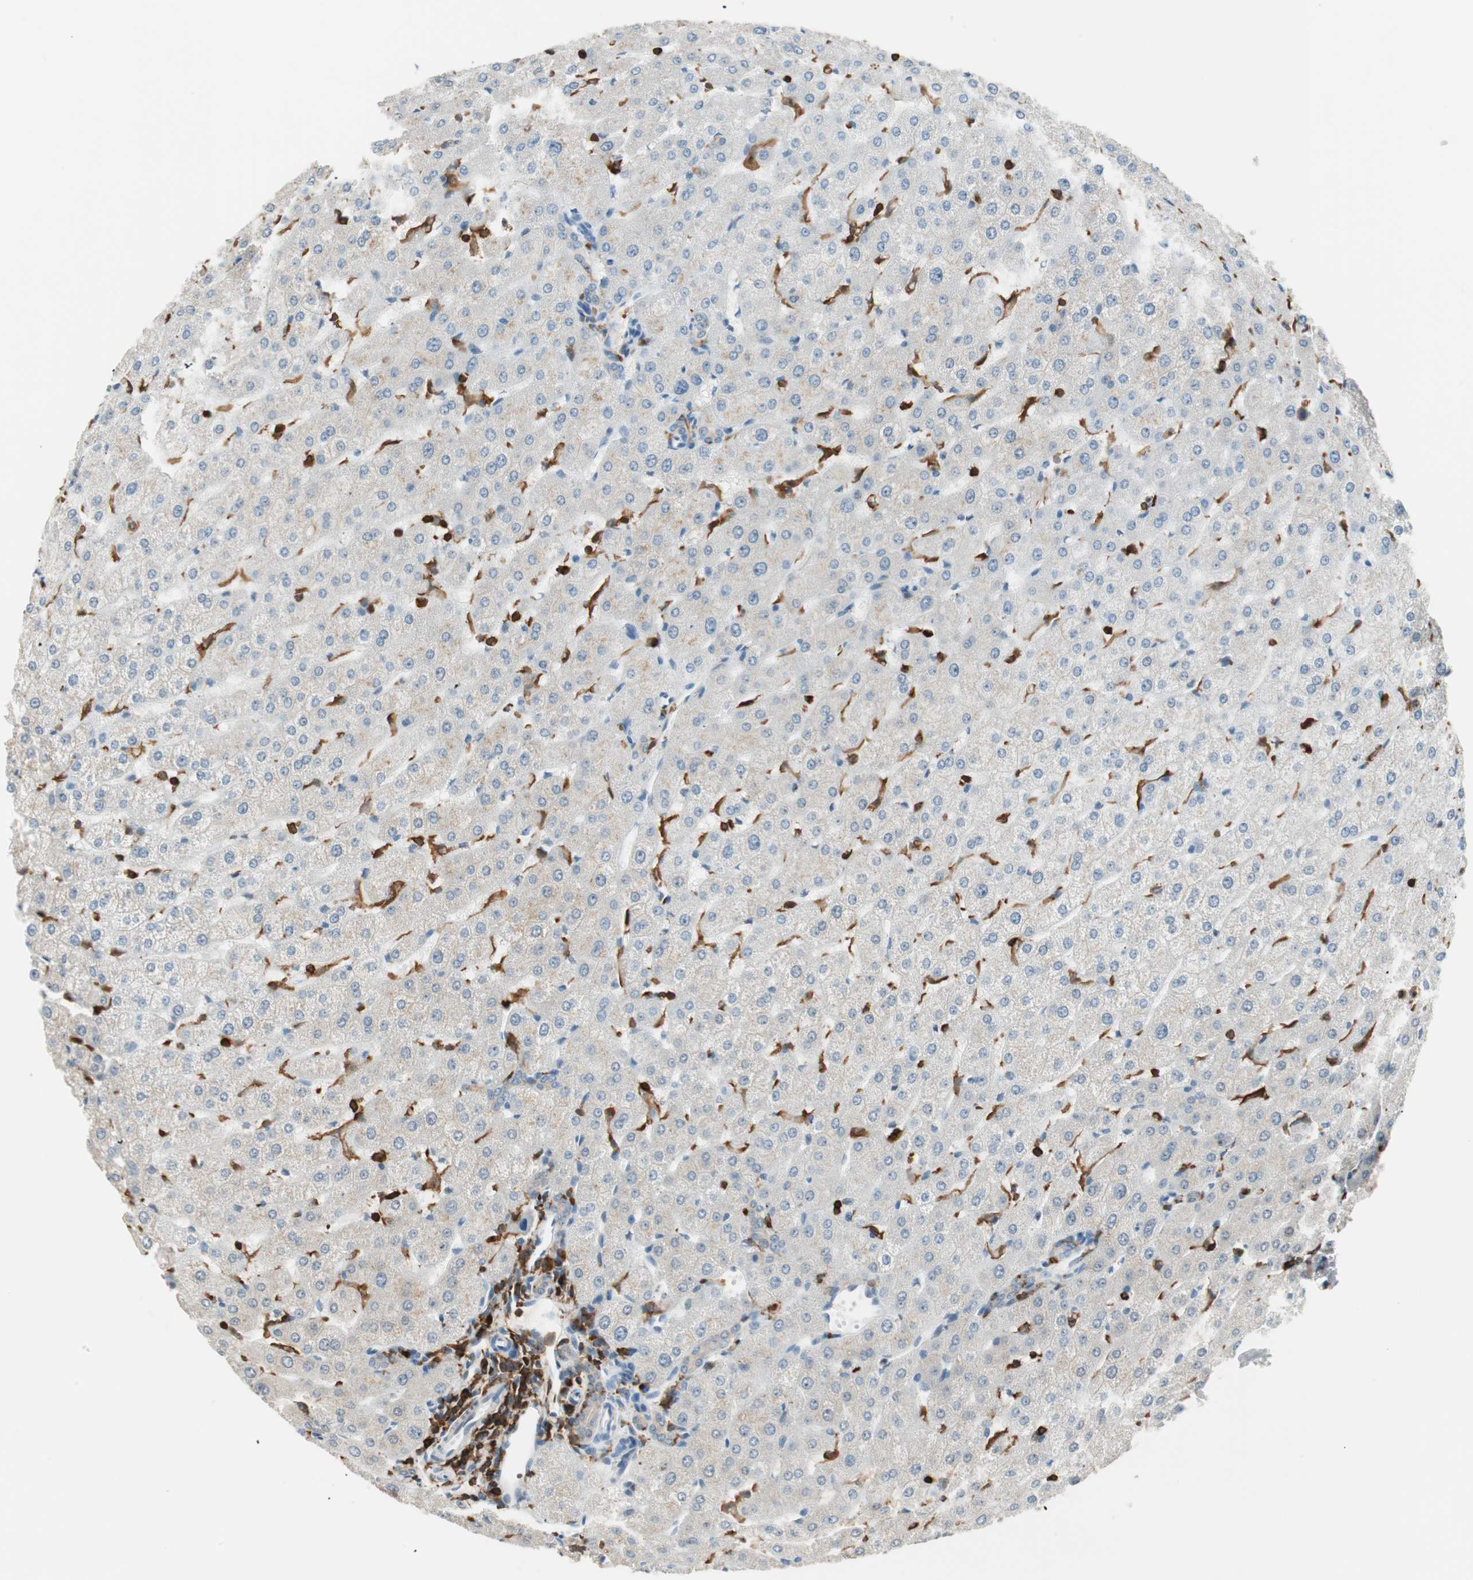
{"staining": {"intensity": "moderate", "quantity": "25%-75%", "location": "cytoplasmic/membranous"}, "tissue": "liver", "cell_type": "Cholangiocytes", "image_type": "normal", "snomed": [{"axis": "morphology", "description": "Normal tissue, NOS"}, {"axis": "morphology", "description": "Fibrosis, NOS"}, {"axis": "topography", "description": "Liver"}], "caption": "A brown stain highlights moderate cytoplasmic/membranous staining of a protein in cholangiocytes of normal liver. (DAB IHC with brightfield microscopy, high magnification).", "gene": "HPGD", "patient": {"sex": "female", "age": 29}}